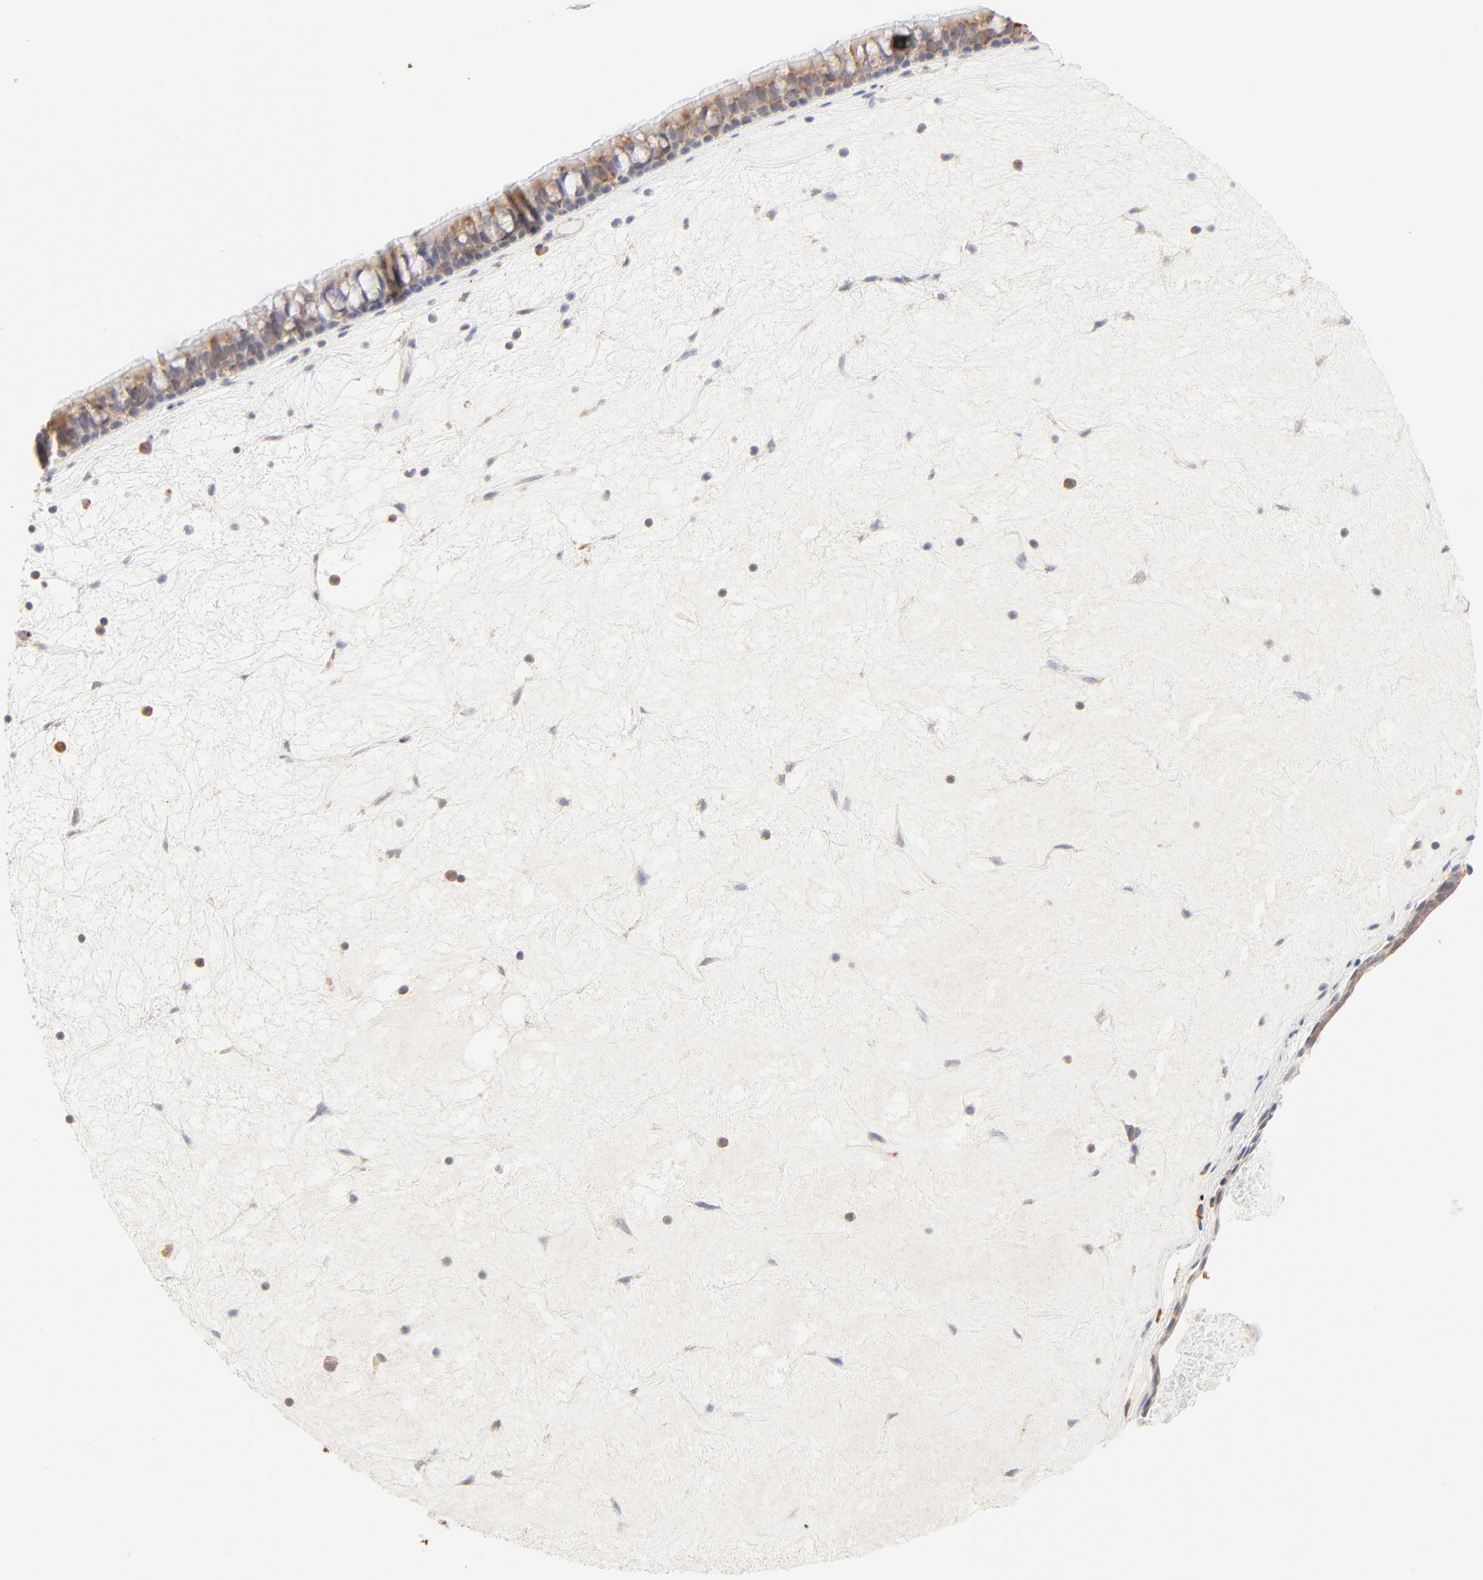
{"staining": {"intensity": "strong", "quantity": ">75%", "location": "cytoplasmic/membranous"}, "tissue": "nasopharynx", "cell_type": "Respiratory epithelial cells", "image_type": "normal", "snomed": [{"axis": "morphology", "description": "Normal tissue, NOS"}, {"axis": "topography", "description": "Nasopharynx"}], "caption": "The photomicrograph reveals a brown stain indicating the presence of a protein in the cytoplasmic/membranous of respiratory epithelial cells in nasopharynx. (Stains: DAB (3,3'-diaminobenzidine) in brown, nuclei in blue, Microscopy: brightfield microscopy at high magnification).", "gene": "RPS20", "patient": {"sex": "female", "age": 78}}